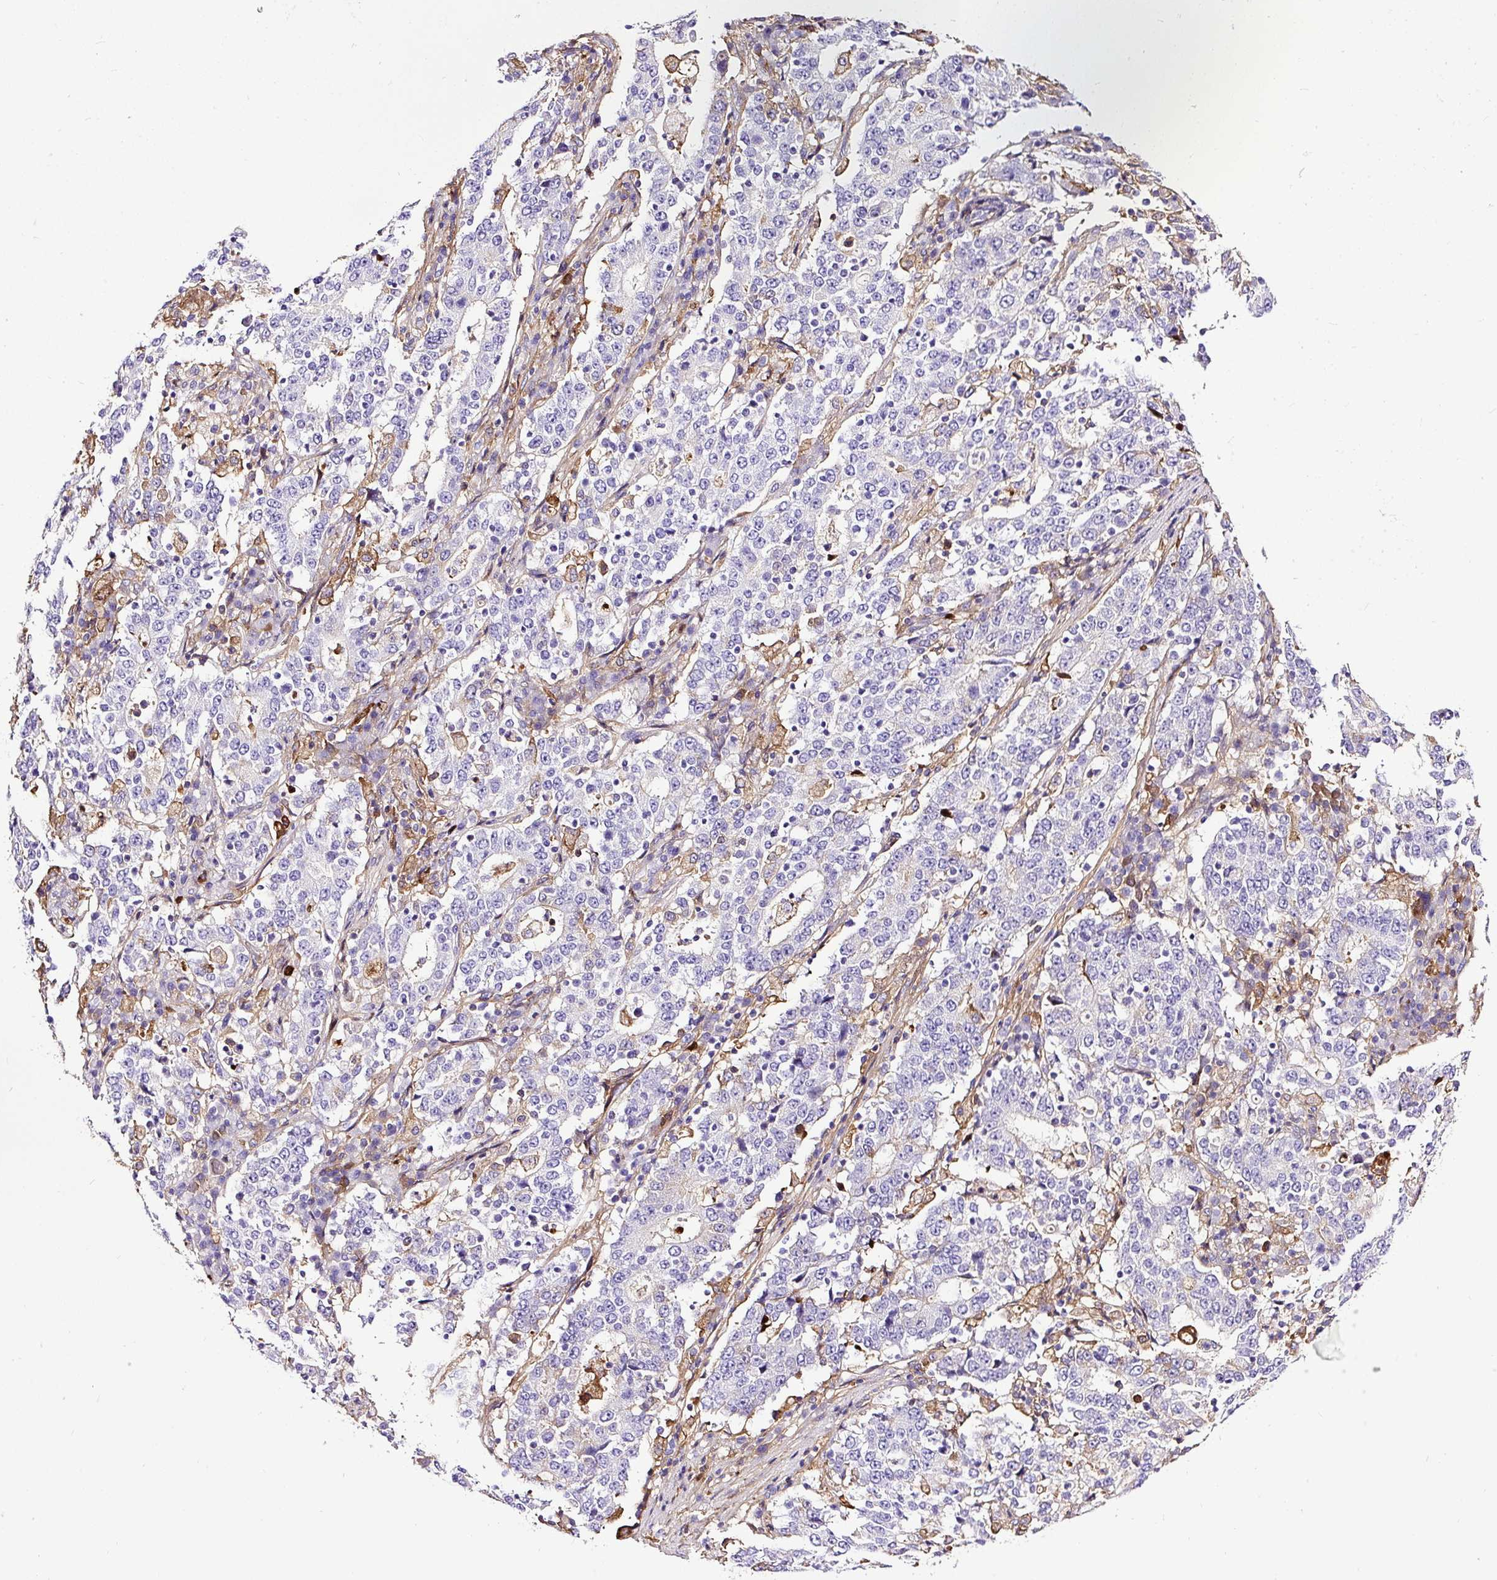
{"staining": {"intensity": "negative", "quantity": "none", "location": "none"}, "tissue": "stomach cancer", "cell_type": "Tumor cells", "image_type": "cancer", "snomed": [{"axis": "morphology", "description": "Adenocarcinoma, NOS"}, {"axis": "topography", "description": "Stomach"}], "caption": "The IHC photomicrograph has no significant expression in tumor cells of stomach cancer (adenocarcinoma) tissue.", "gene": "CLEC3B", "patient": {"sex": "male", "age": 59}}